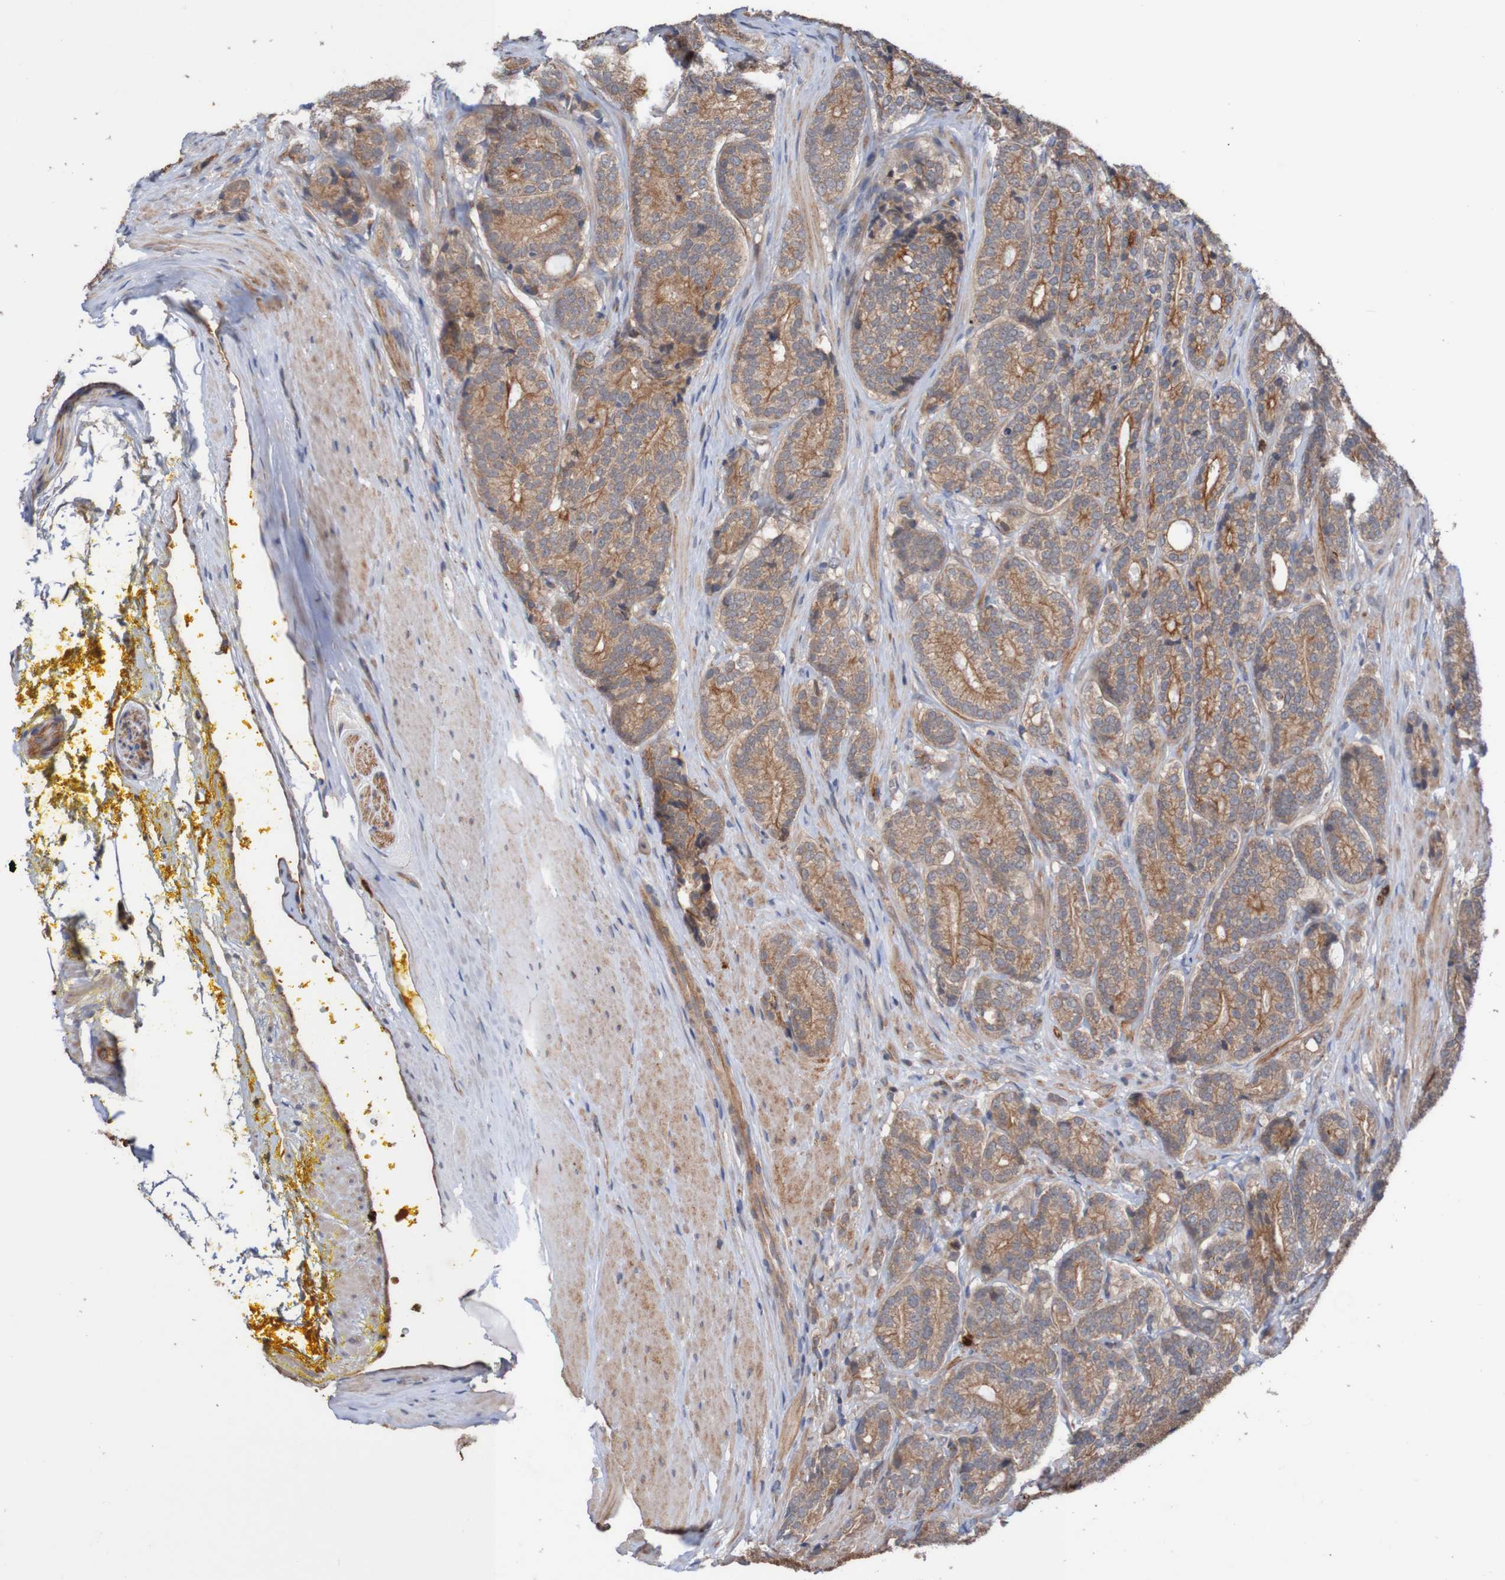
{"staining": {"intensity": "moderate", "quantity": ">75%", "location": "cytoplasmic/membranous"}, "tissue": "prostate cancer", "cell_type": "Tumor cells", "image_type": "cancer", "snomed": [{"axis": "morphology", "description": "Adenocarcinoma, High grade"}, {"axis": "topography", "description": "Prostate"}], "caption": "DAB (3,3'-diaminobenzidine) immunohistochemical staining of human prostate cancer displays moderate cytoplasmic/membranous protein staining in about >75% of tumor cells. (Stains: DAB (3,3'-diaminobenzidine) in brown, nuclei in blue, Microscopy: brightfield microscopy at high magnification).", "gene": "ST8SIA6", "patient": {"sex": "male", "age": 61}}